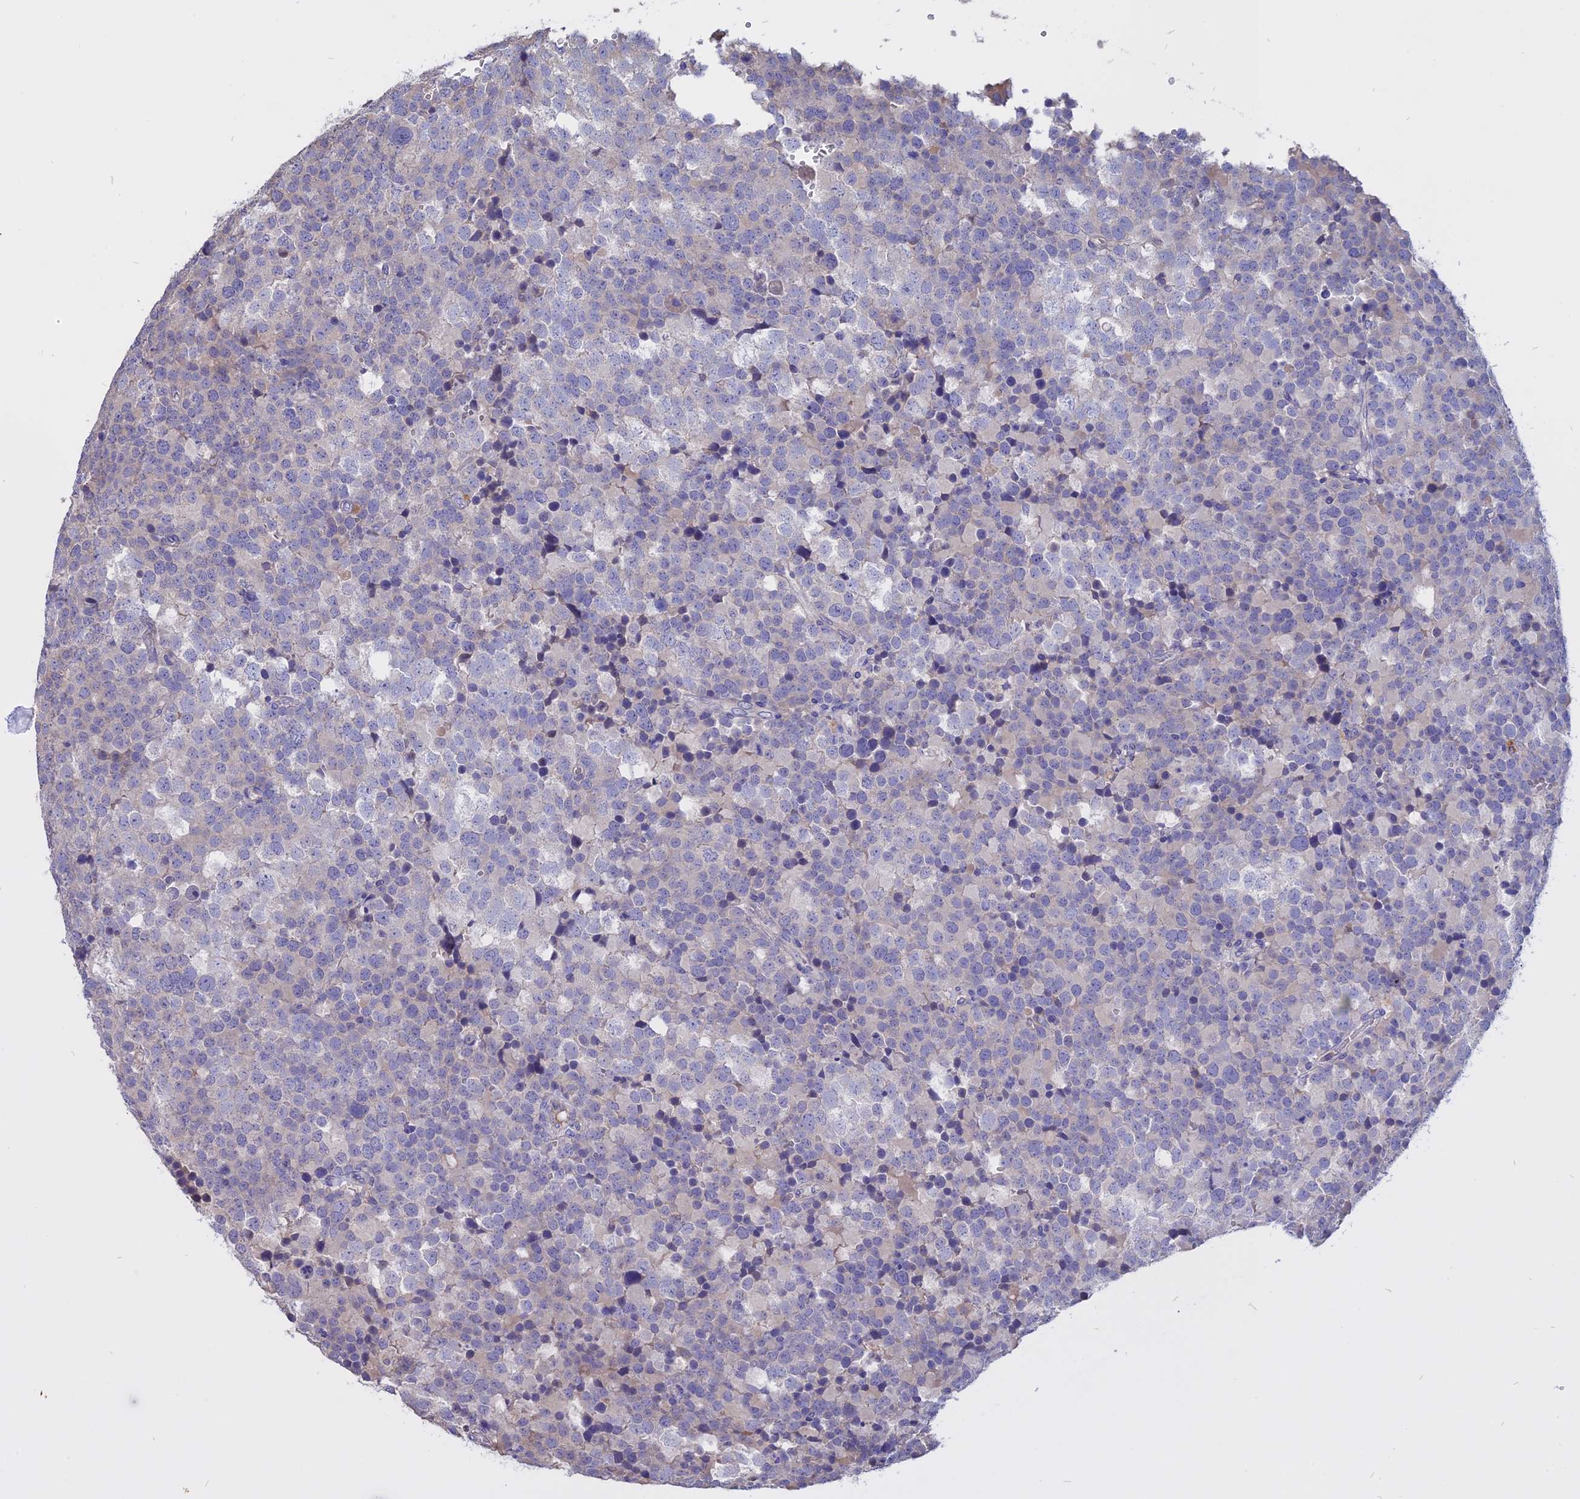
{"staining": {"intensity": "negative", "quantity": "none", "location": "none"}, "tissue": "testis cancer", "cell_type": "Tumor cells", "image_type": "cancer", "snomed": [{"axis": "morphology", "description": "Seminoma, NOS"}, {"axis": "topography", "description": "Testis"}], "caption": "IHC image of neoplastic tissue: testis cancer stained with DAB (3,3'-diaminobenzidine) displays no significant protein staining in tumor cells.", "gene": "CARMIL2", "patient": {"sex": "male", "age": 71}}